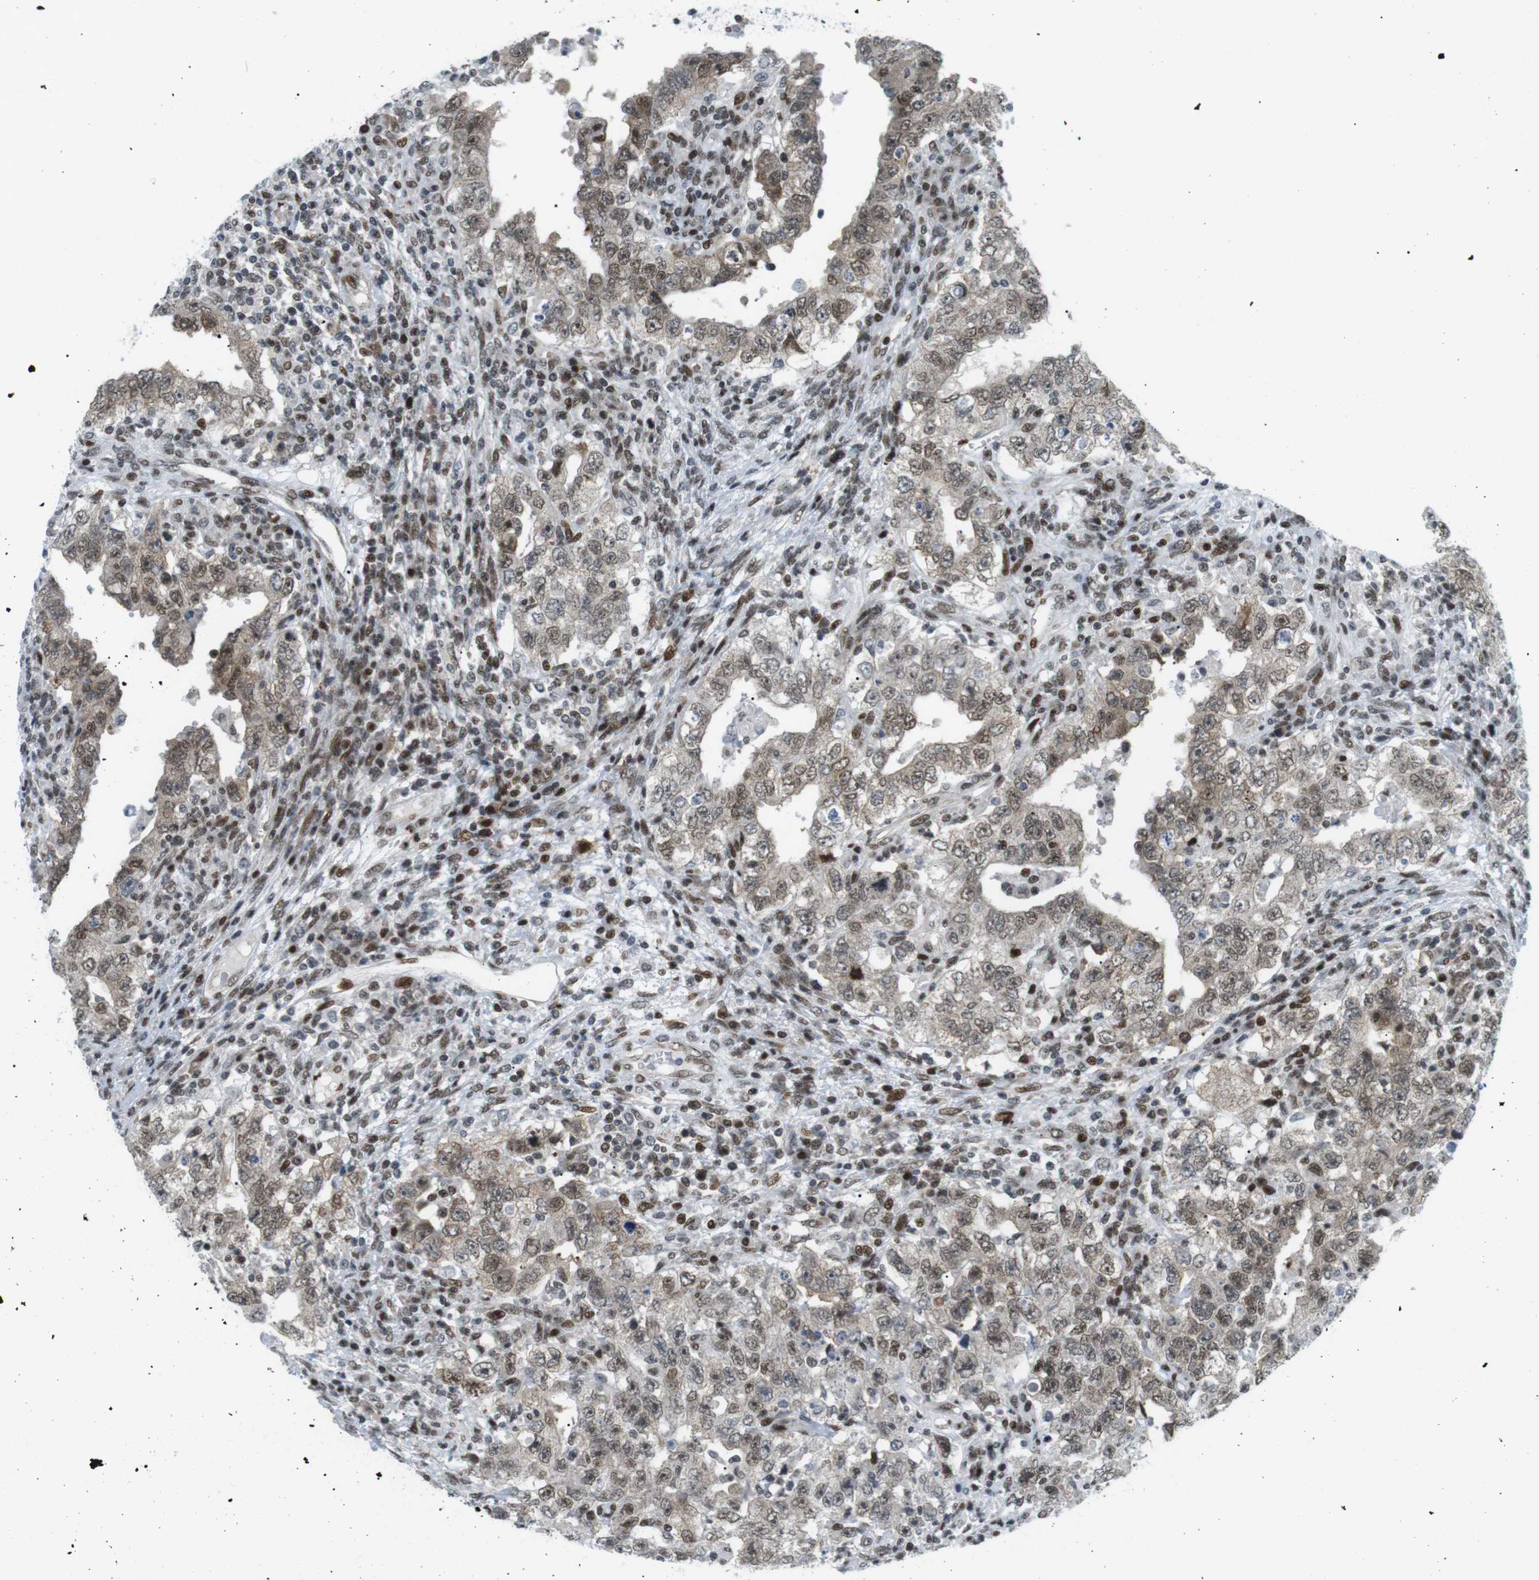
{"staining": {"intensity": "moderate", "quantity": ">75%", "location": "cytoplasmic/membranous,nuclear"}, "tissue": "testis cancer", "cell_type": "Tumor cells", "image_type": "cancer", "snomed": [{"axis": "morphology", "description": "Carcinoma, Embryonal, NOS"}, {"axis": "topography", "description": "Testis"}], "caption": "DAB (3,3'-diaminobenzidine) immunohistochemical staining of testis embryonal carcinoma exhibits moderate cytoplasmic/membranous and nuclear protein positivity in approximately >75% of tumor cells.", "gene": "CDC27", "patient": {"sex": "male", "age": 26}}